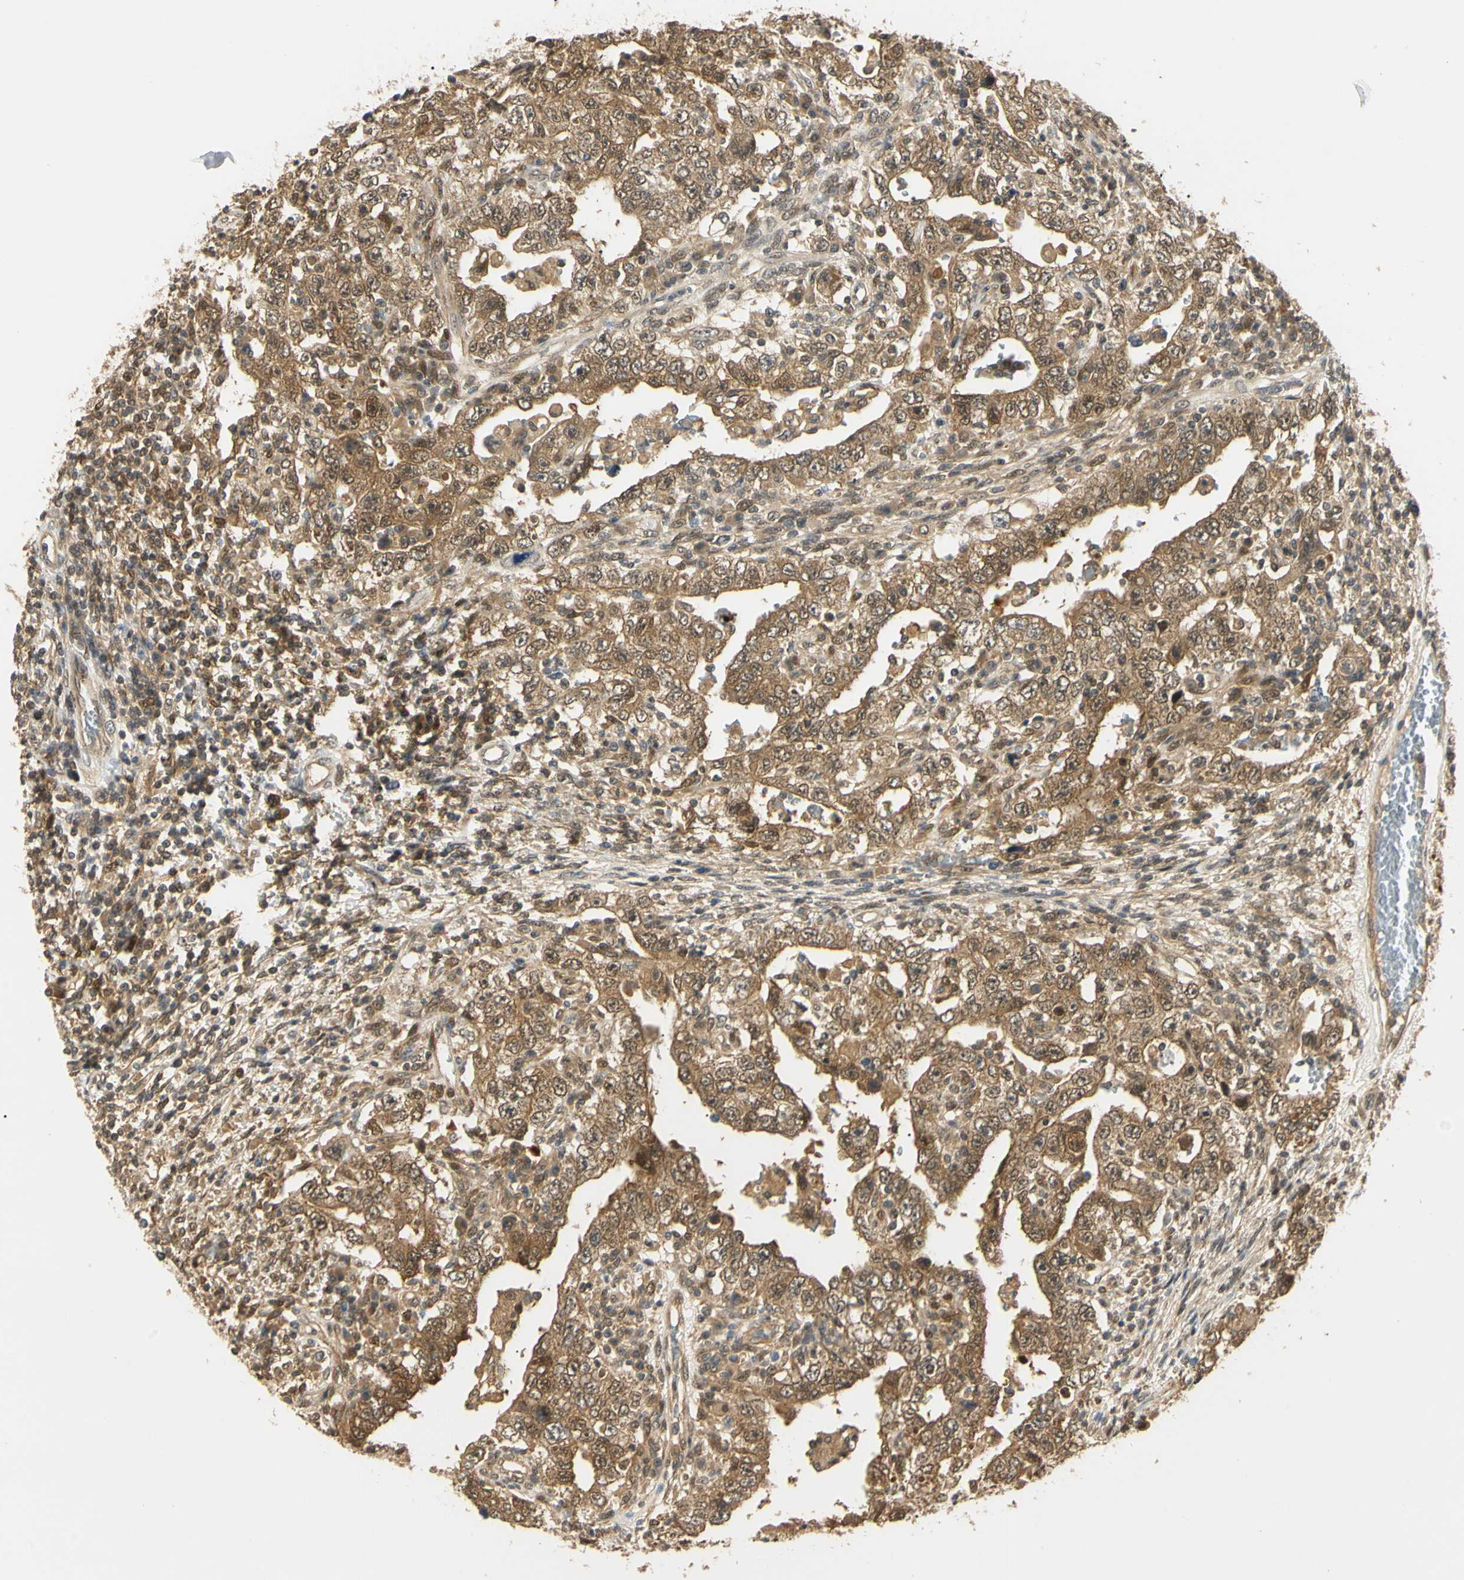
{"staining": {"intensity": "moderate", "quantity": ">75%", "location": "cytoplasmic/membranous,nuclear"}, "tissue": "testis cancer", "cell_type": "Tumor cells", "image_type": "cancer", "snomed": [{"axis": "morphology", "description": "Carcinoma, Embryonal, NOS"}, {"axis": "topography", "description": "Testis"}], "caption": "Embryonal carcinoma (testis) was stained to show a protein in brown. There is medium levels of moderate cytoplasmic/membranous and nuclear expression in about >75% of tumor cells. (Stains: DAB (3,3'-diaminobenzidine) in brown, nuclei in blue, Microscopy: brightfield microscopy at high magnification).", "gene": "UBE2Z", "patient": {"sex": "male", "age": 26}}